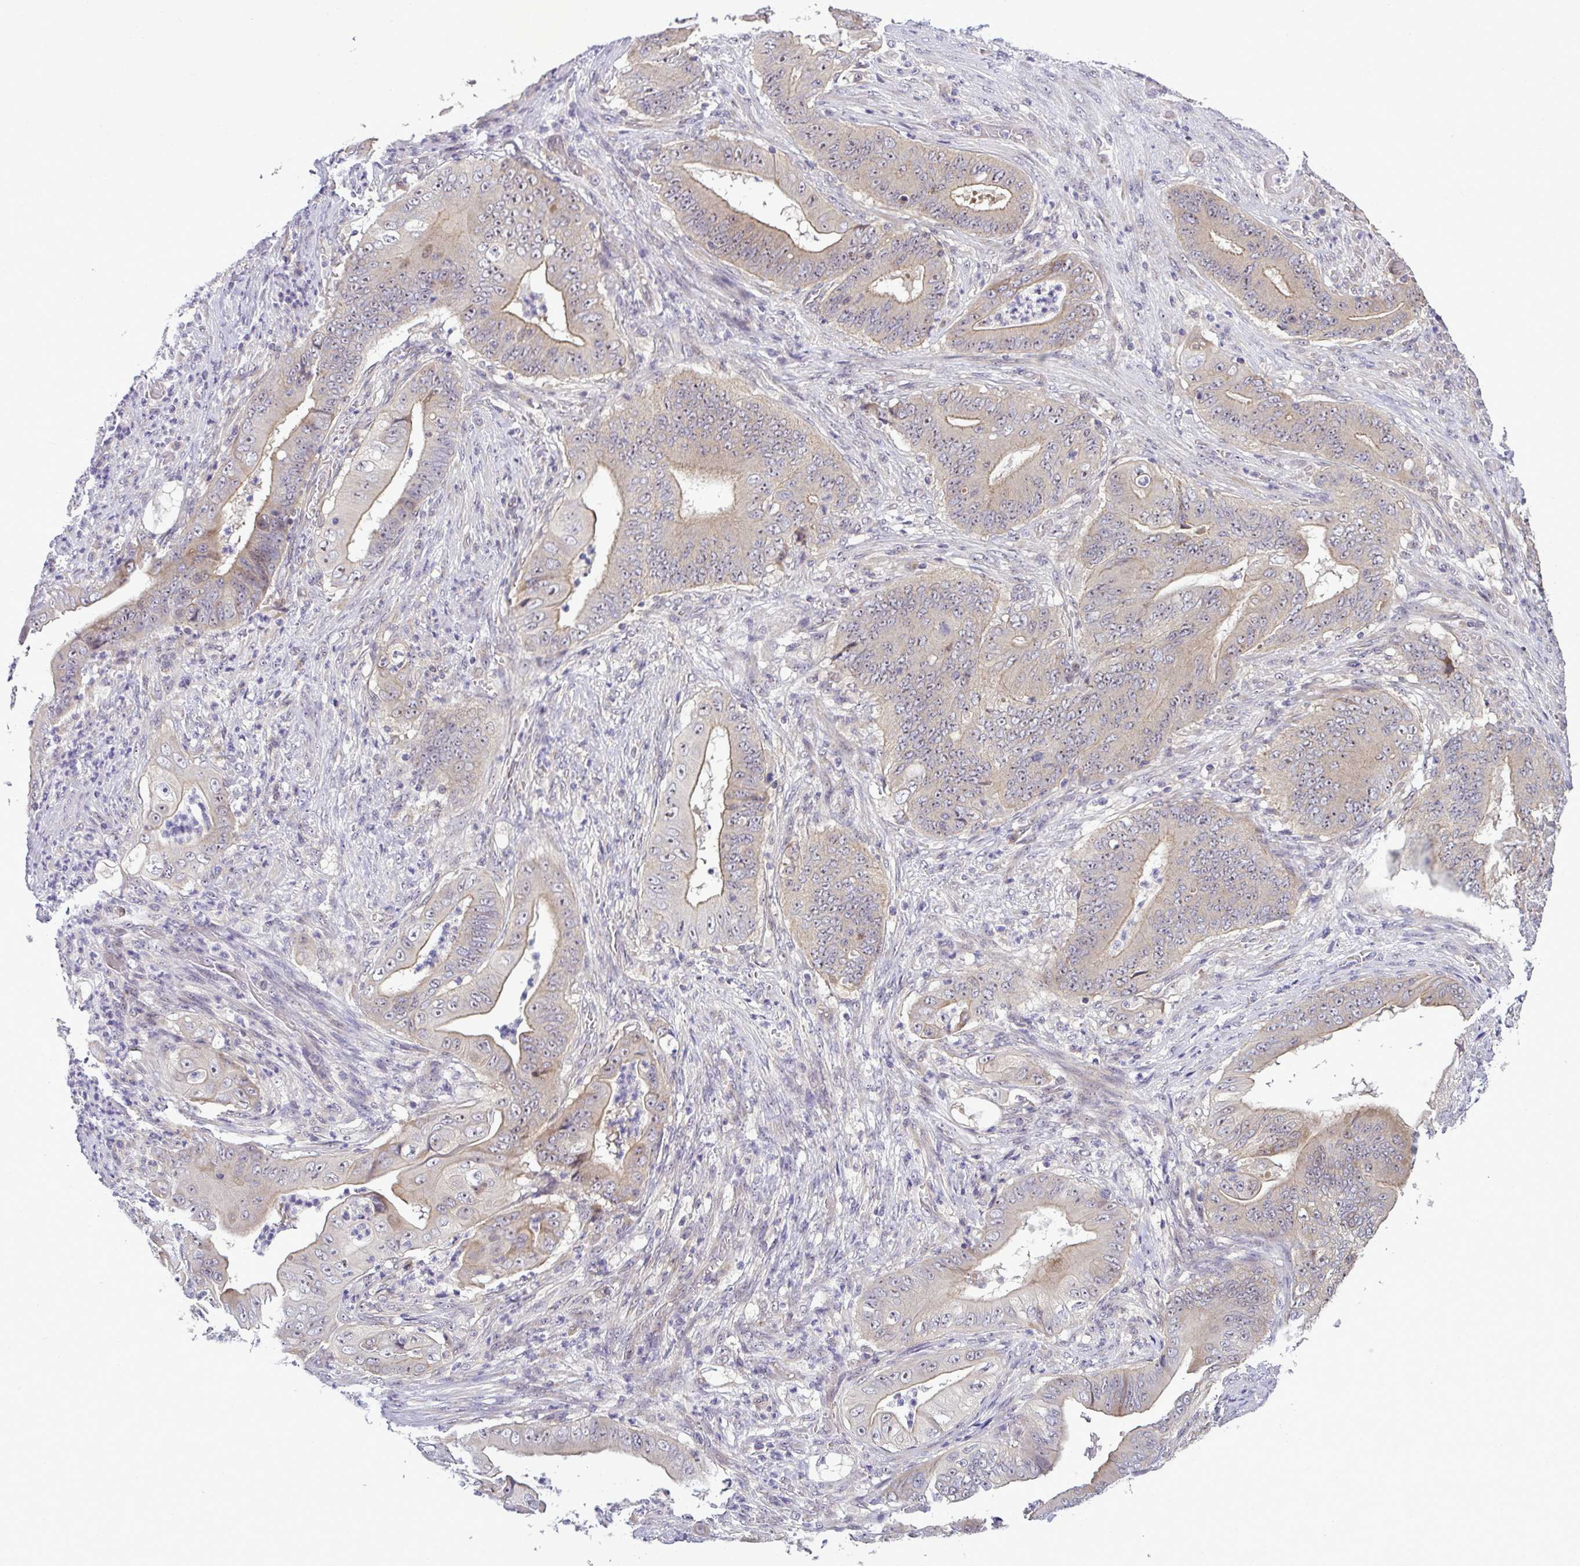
{"staining": {"intensity": "weak", "quantity": "25%-75%", "location": "cytoplasmic/membranous"}, "tissue": "stomach cancer", "cell_type": "Tumor cells", "image_type": "cancer", "snomed": [{"axis": "morphology", "description": "Adenocarcinoma, NOS"}, {"axis": "topography", "description": "Stomach"}], "caption": "Tumor cells demonstrate low levels of weak cytoplasmic/membranous positivity in about 25%-75% of cells in human stomach cancer (adenocarcinoma).", "gene": "NT5C1A", "patient": {"sex": "female", "age": 73}}